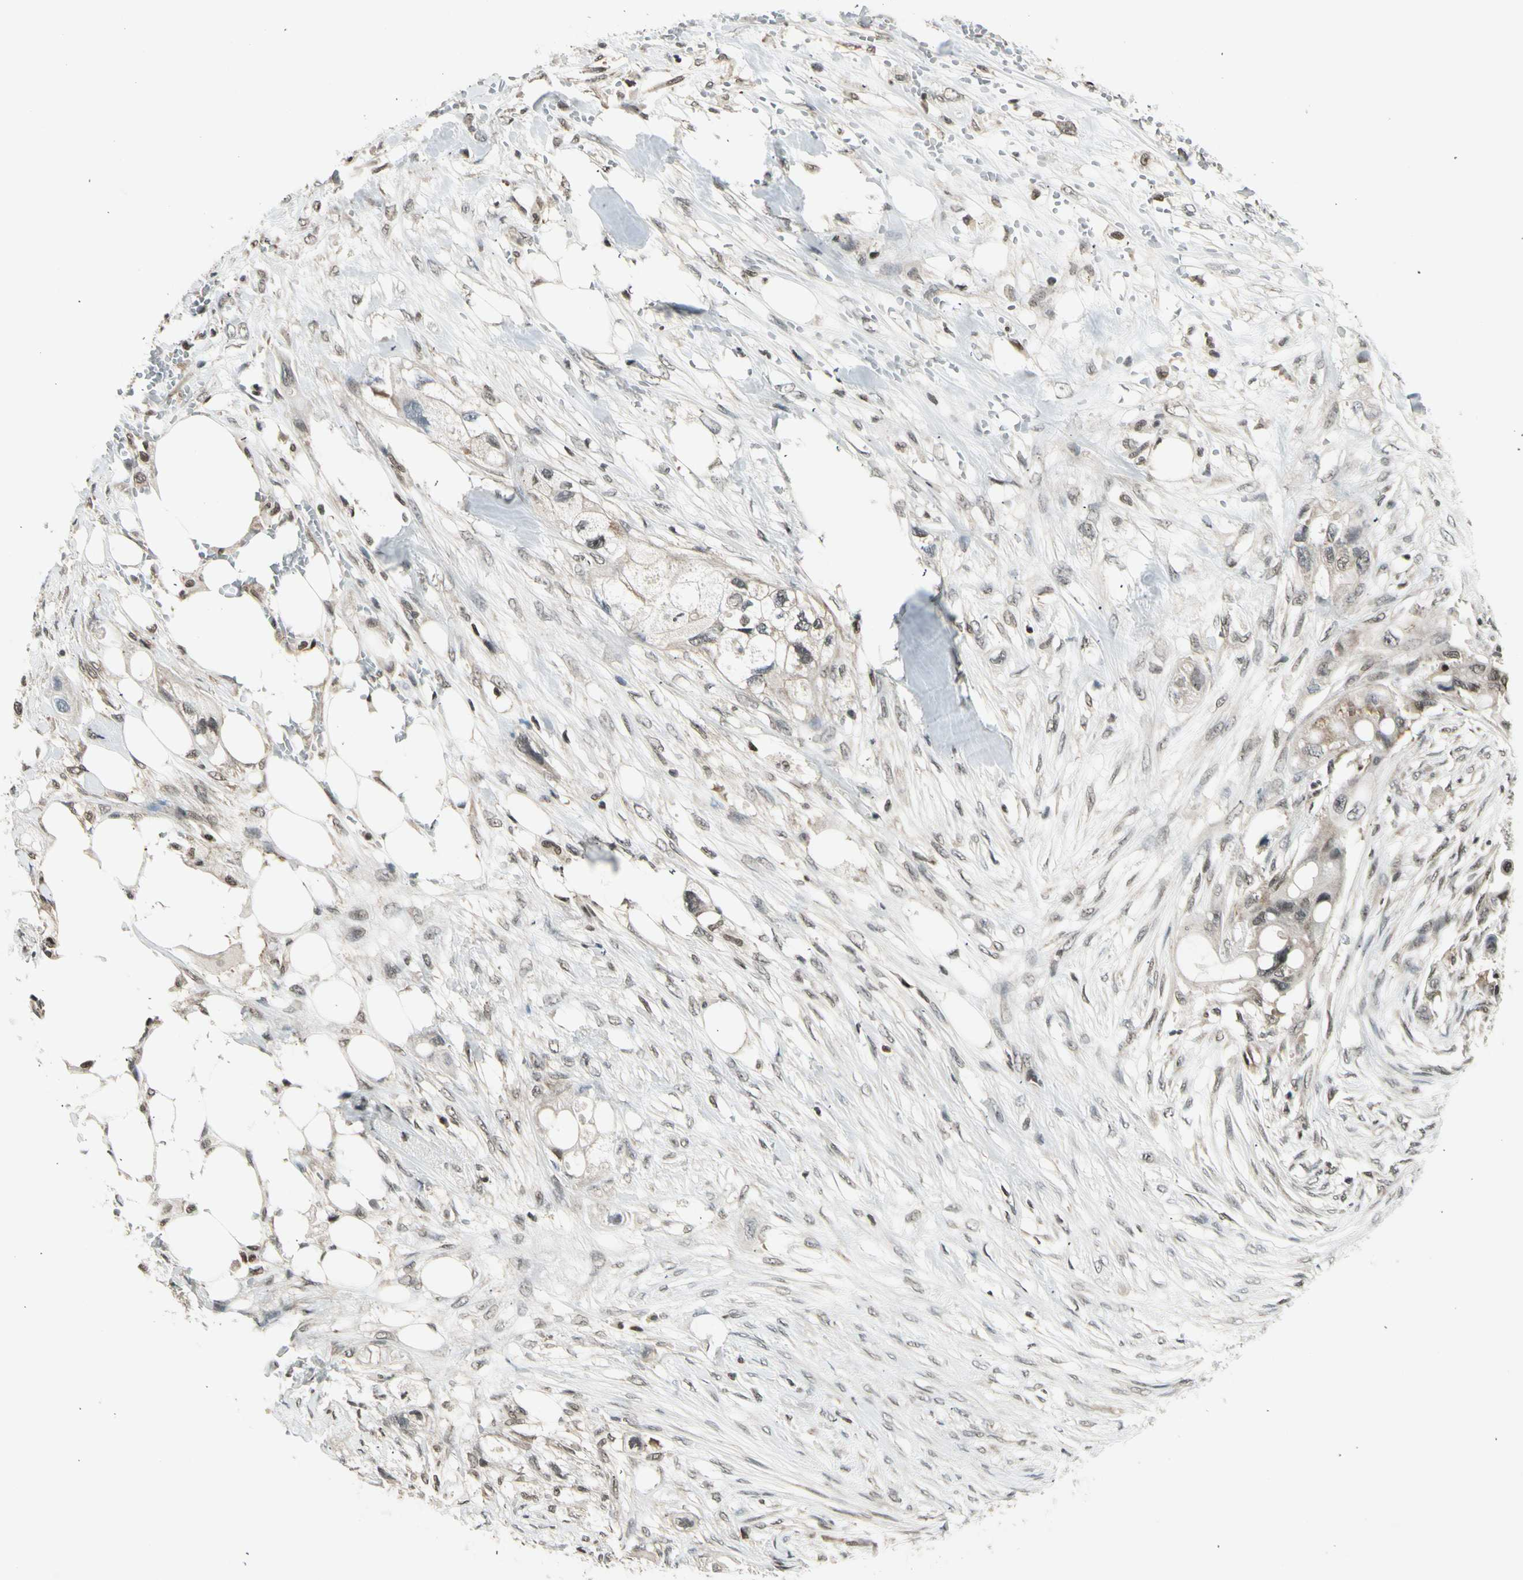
{"staining": {"intensity": "weak", "quantity": "<25%", "location": "cytoplasmic/membranous"}, "tissue": "colorectal cancer", "cell_type": "Tumor cells", "image_type": "cancer", "snomed": [{"axis": "morphology", "description": "Adenocarcinoma, NOS"}, {"axis": "topography", "description": "Colon"}], "caption": "Immunohistochemistry (IHC) of human colorectal cancer (adenocarcinoma) displays no positivity in tumor cells.", "gene": "SMN2", "patient": {"sex": "female", "age": 57}}